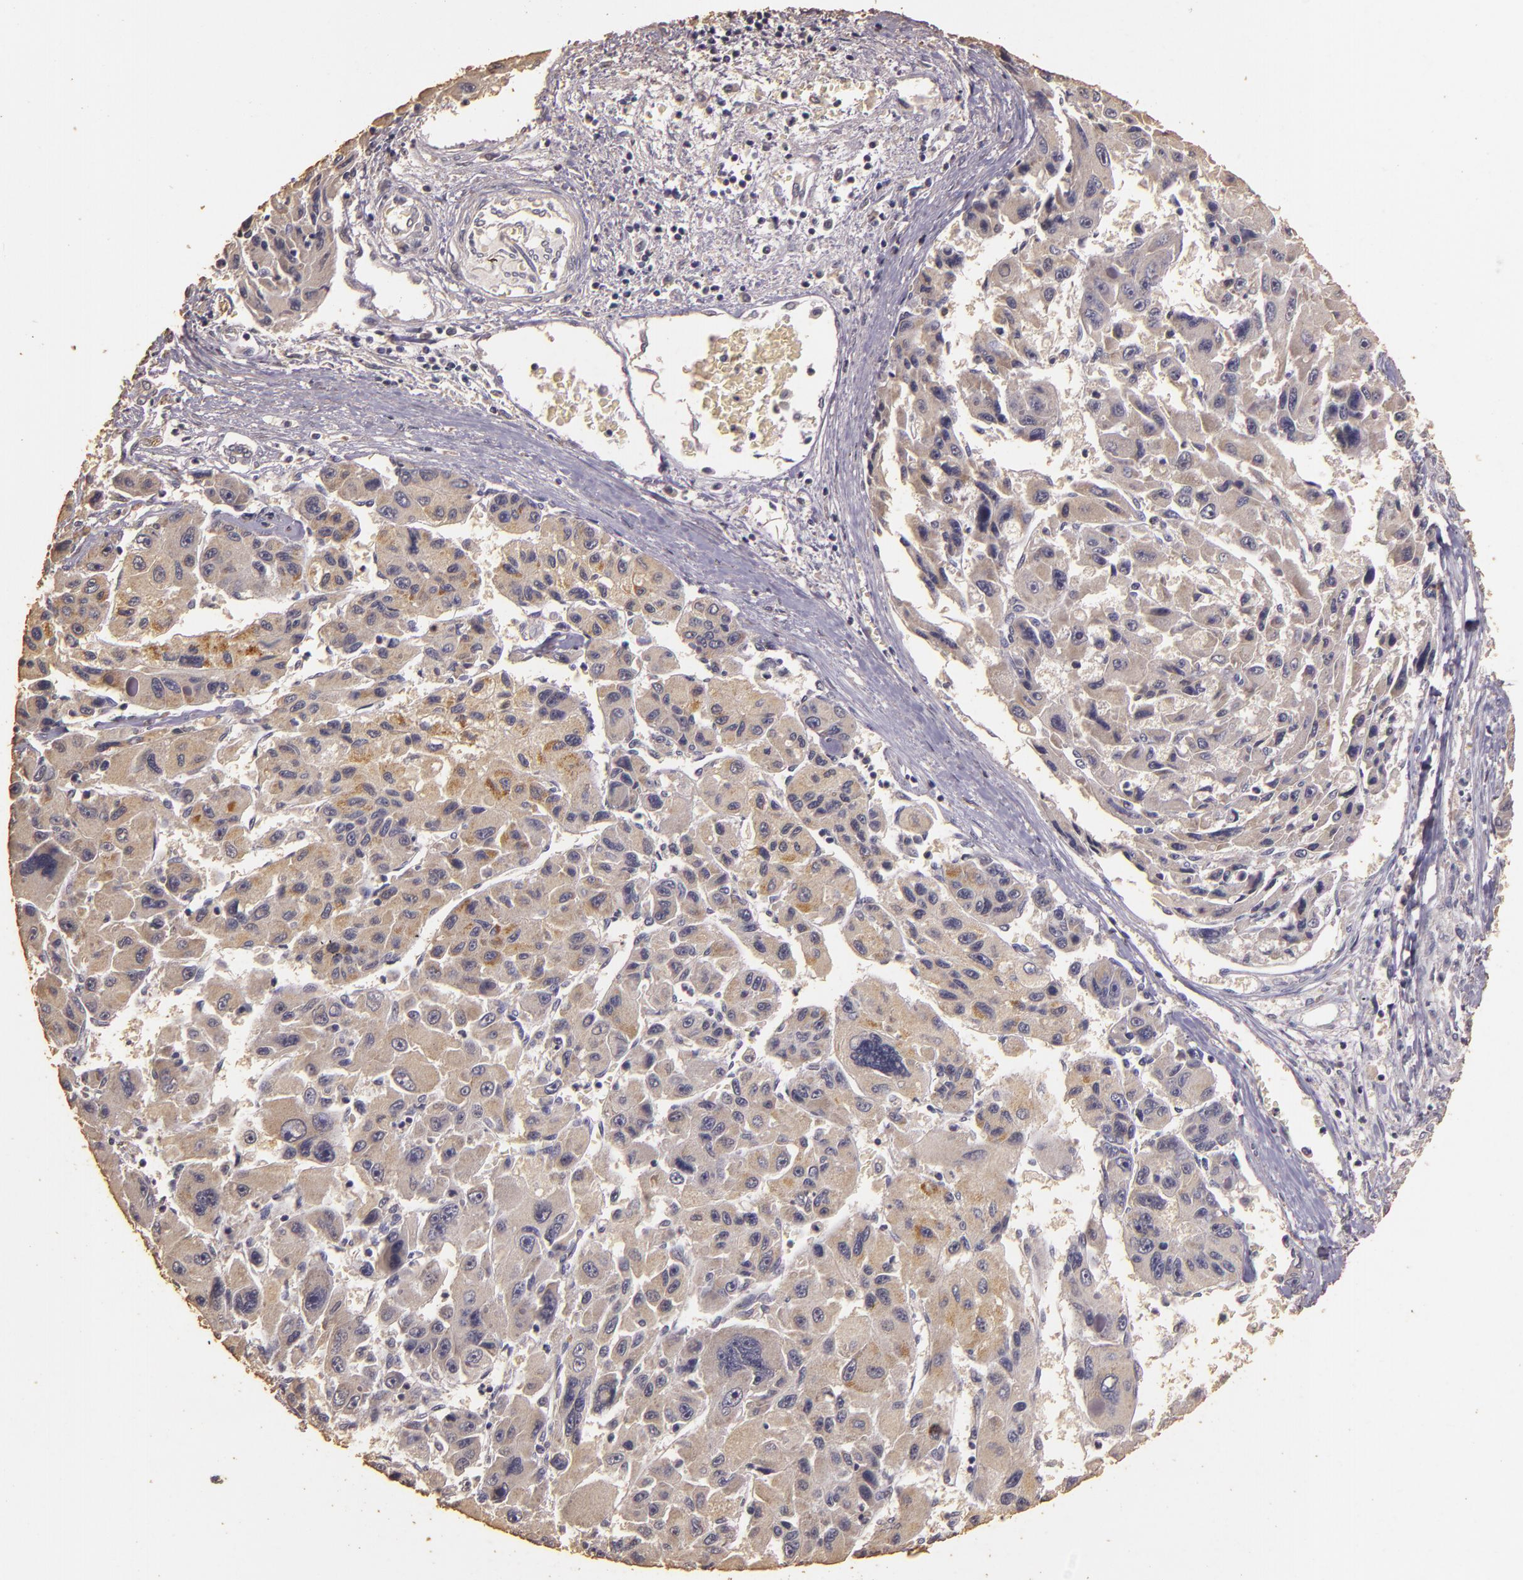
{"staining": {"intensity": "moderate", "quantity": "25%-75%", "location": "cytoplasmic/membranous"}, "tissue": "liver cancer", "cell_type": "Tumor cells", "image_type": "cancer", "snomed": [{"axis": "morphology", "description": "Carcinoma, Hepatocellular, NOS"}, {"axis": "topography", "description": "Liver"}], "caption": "Tumor cells exhibit medium levels of moderate cytoplasmic/membranous staining in about 25%-75% of cells in human liver hepatocellular carcinoma. (brown staining indicates protein expression, while blue staining denotes nuclei).", "gene": "BCL2L13", "patient": {"sex": "male", "age": 64}}